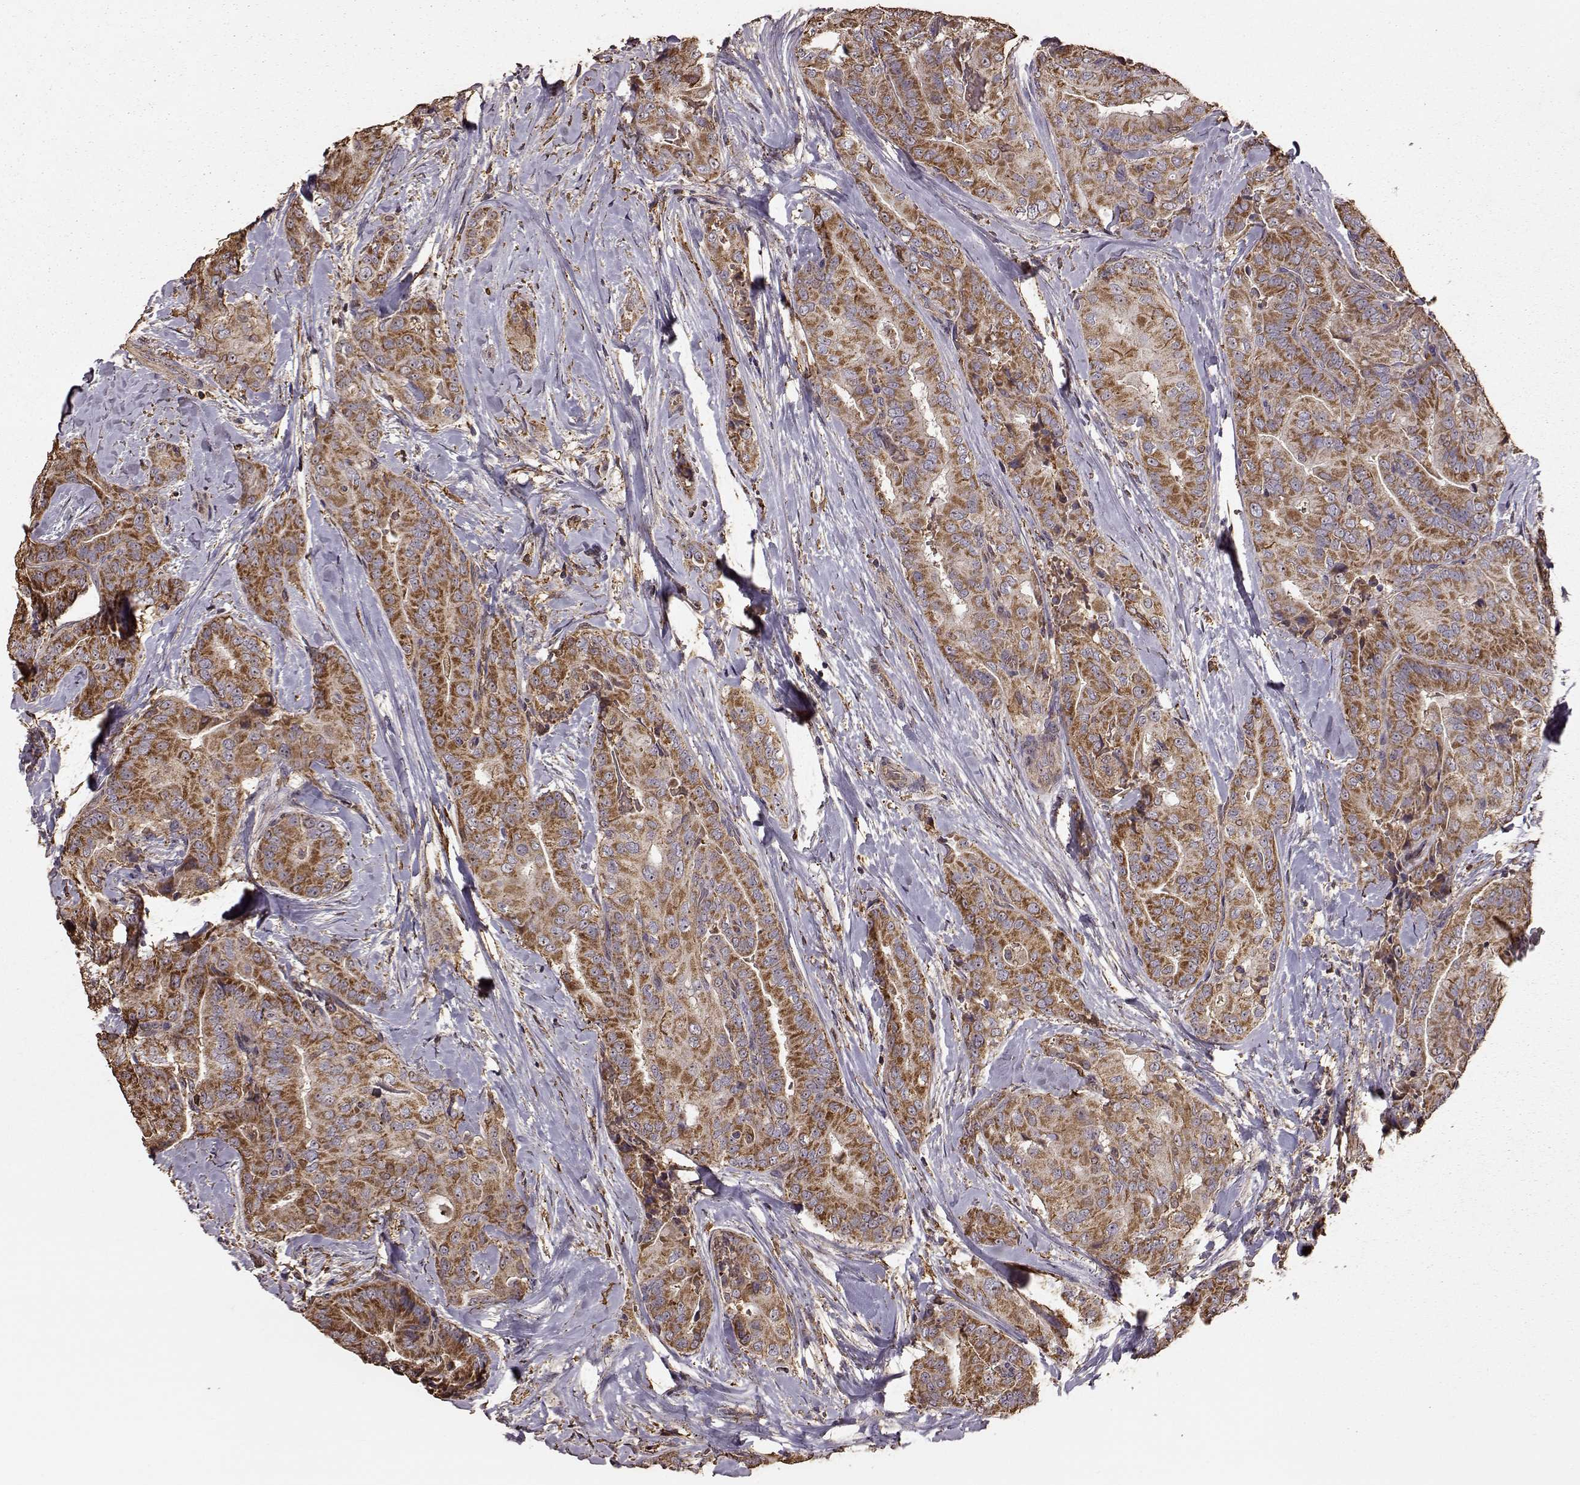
{"staining": {"intensity": "strong", "quantity": ">75%", "location": "cytoplasmic/membranous"}, "tissue": "thyroid cancer", "cell_type": "Tumor cells", "image_type": "cancer", "snomed": [{"axis": "morphology", "description": "Papillary adenocarcinoma, NOS"}, {"axis": "topography", "description": "Thyroid gland"}], "caption": "A brown stain highlights strong cytoplasmic/membranous staining of a protein in human thyroid cancer tumor cells.", "gene": "PTGES2", "patient": {"sex": "male", "age": 61}}